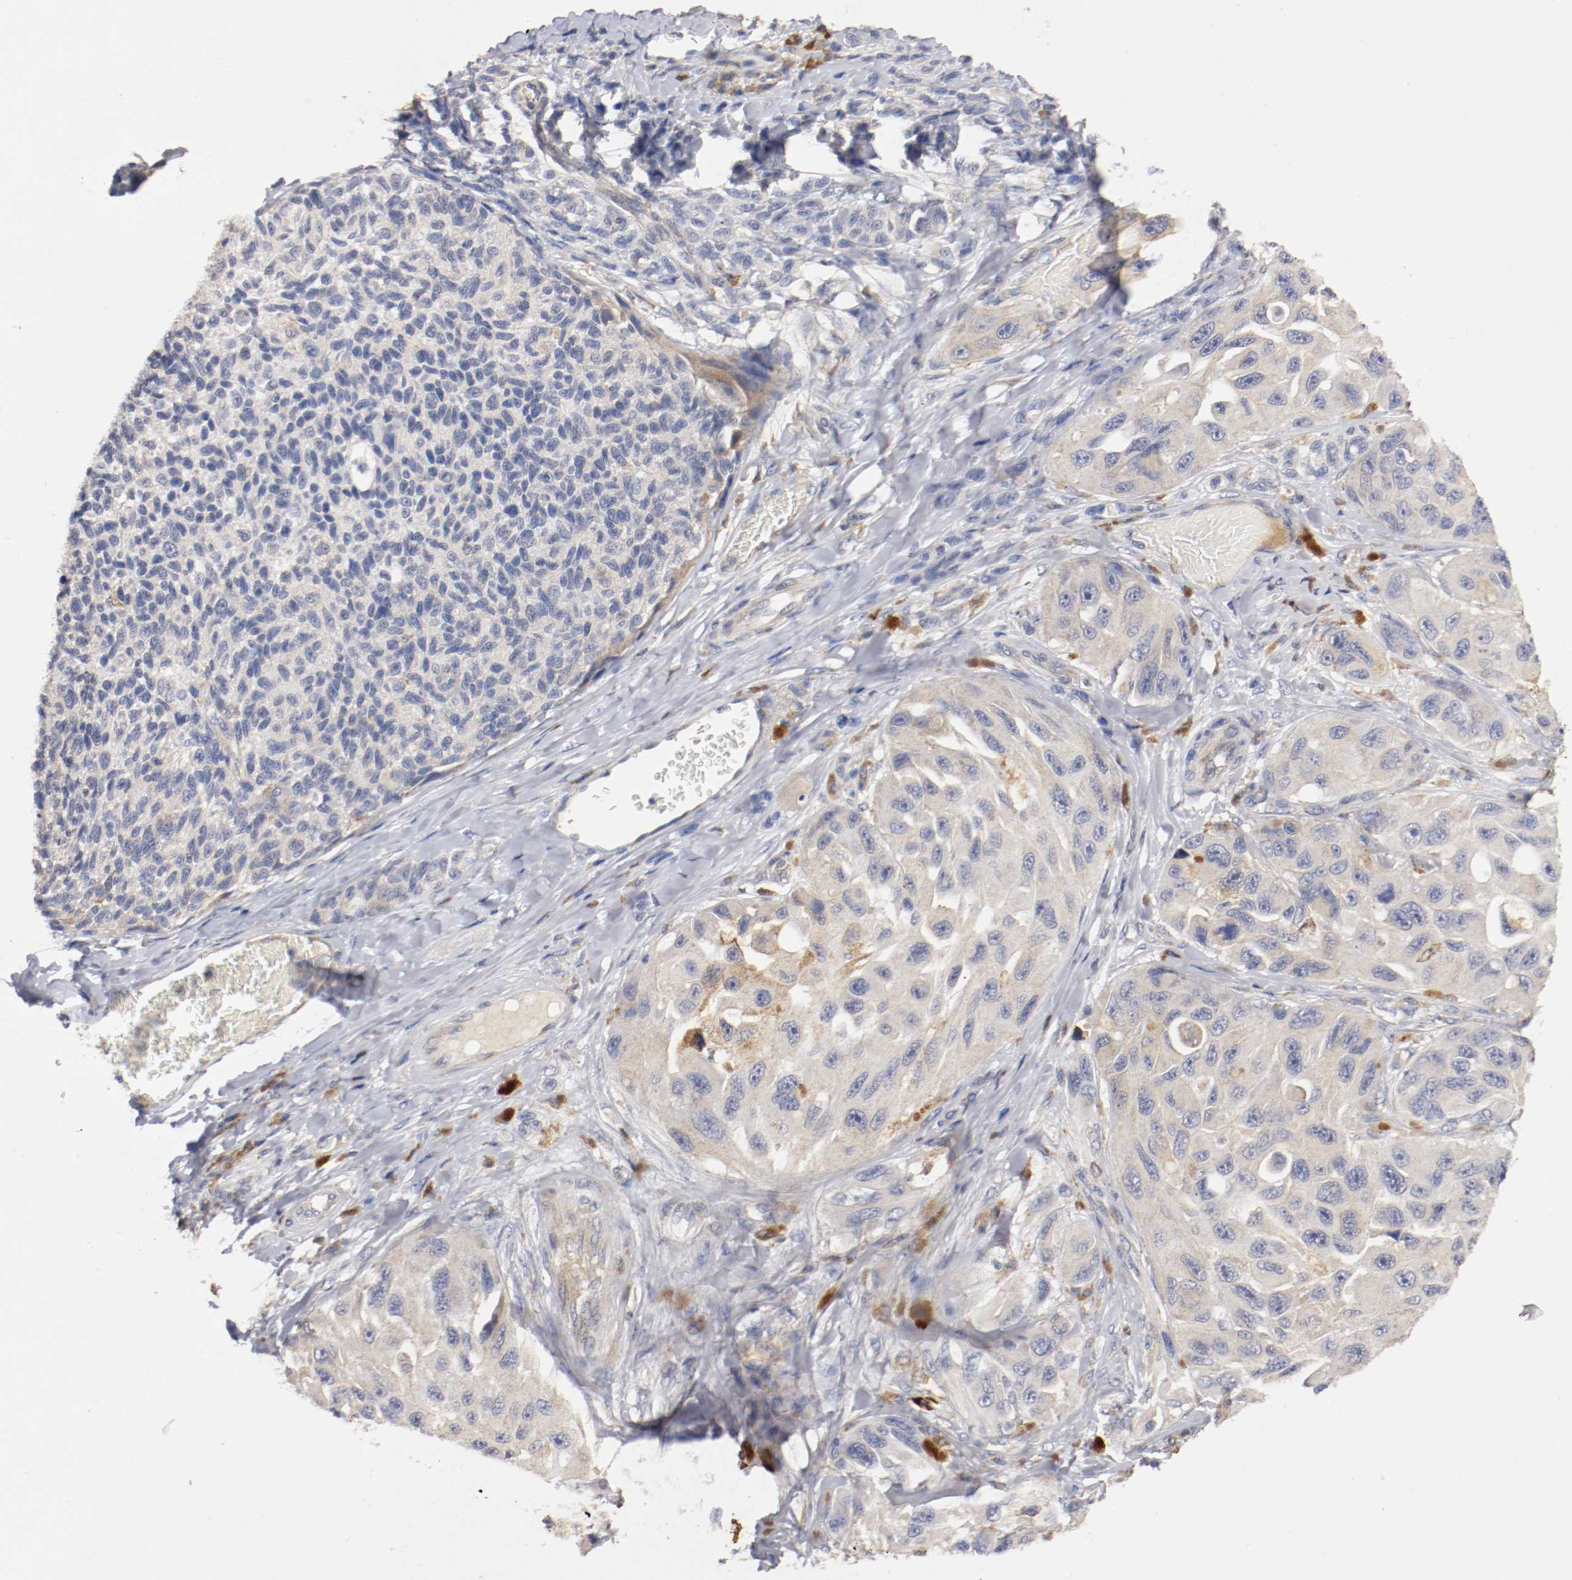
{"staining": {"intensity": "moderate", "quantity": "25%-75%", "location": "cytoplasmic/membranous"}, "tissue": "melanoma", "cell_type": "Tumor cells", "image_type": "cancer", "snomed": [{"axis": "morphology", "description": "Malignant melanoma, NOS"}, {"axis": "topography", "description": "Skin"}], "caption": "IHC micrograph of neoplastic tissue: human malignant melanoma stained using IHC shows medium levels of moderate protein expression localized specifically in the cytoplasmic/membranous of tumor cells, appearing as a cytoplasmic/membranous brown color.", "gene": "TRAF2", "patient": {"sex": "female", "age": 73}}